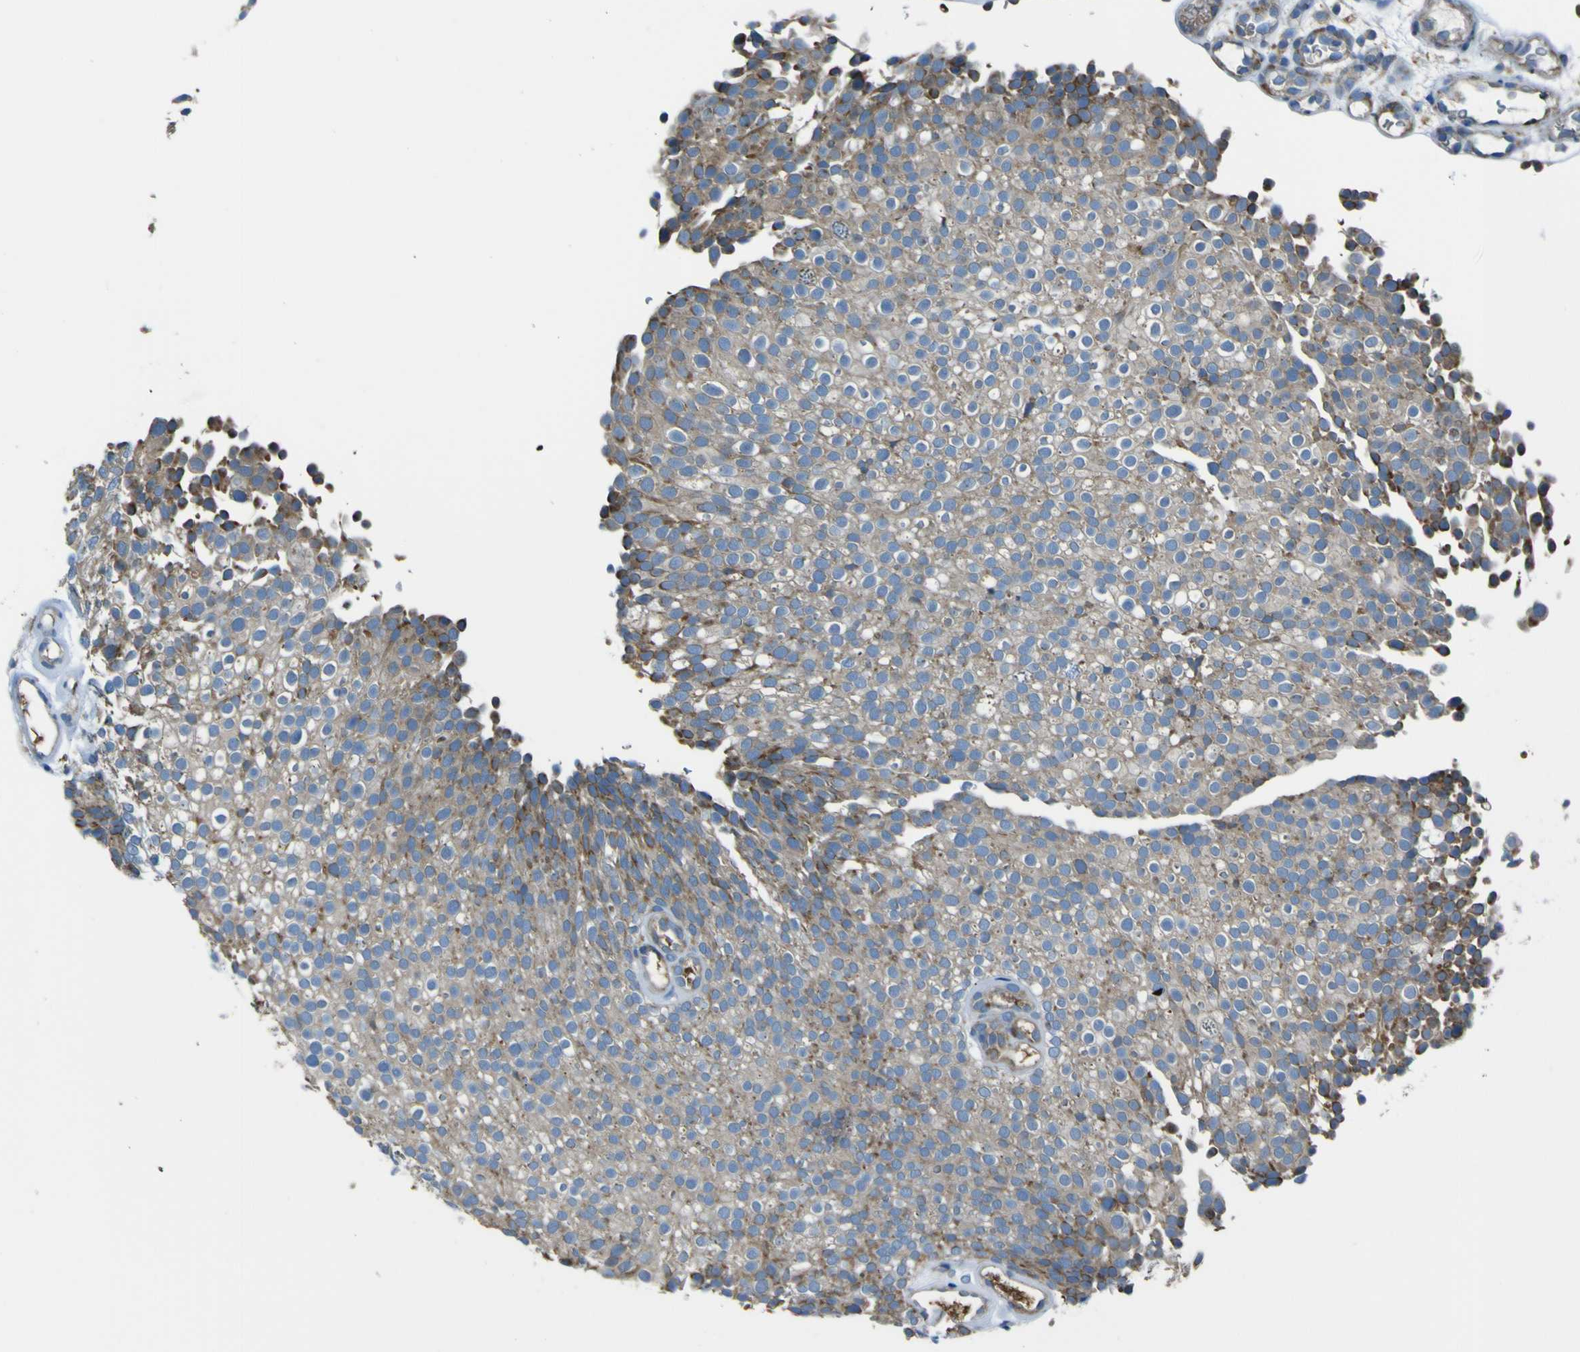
{"staining": {"intensity": "moderate", "quantity": ">75%", "location": "cytoplasmic/membranous"}, "tissue": "urothelial cancer", "cell_type": "Tumor cells", "image_type": "cancer", "snomed": [{"axis": "morphology", "description": "Urothelial carcinoma, Low grade"}, {"axis": "topography", "description": "Urinary bladder"}], "caption": "Protein positivity by immunohistochemistry (IHC) reveals moderate cytoplasmic/membranous expression in about >75% of tumor cells in low-grade urothelial carcinoma. The protein is shown in brown color, while the nuclei are stained blue.", "gene": "STIM1", "patient": {"sex": "male", "age": 78}}